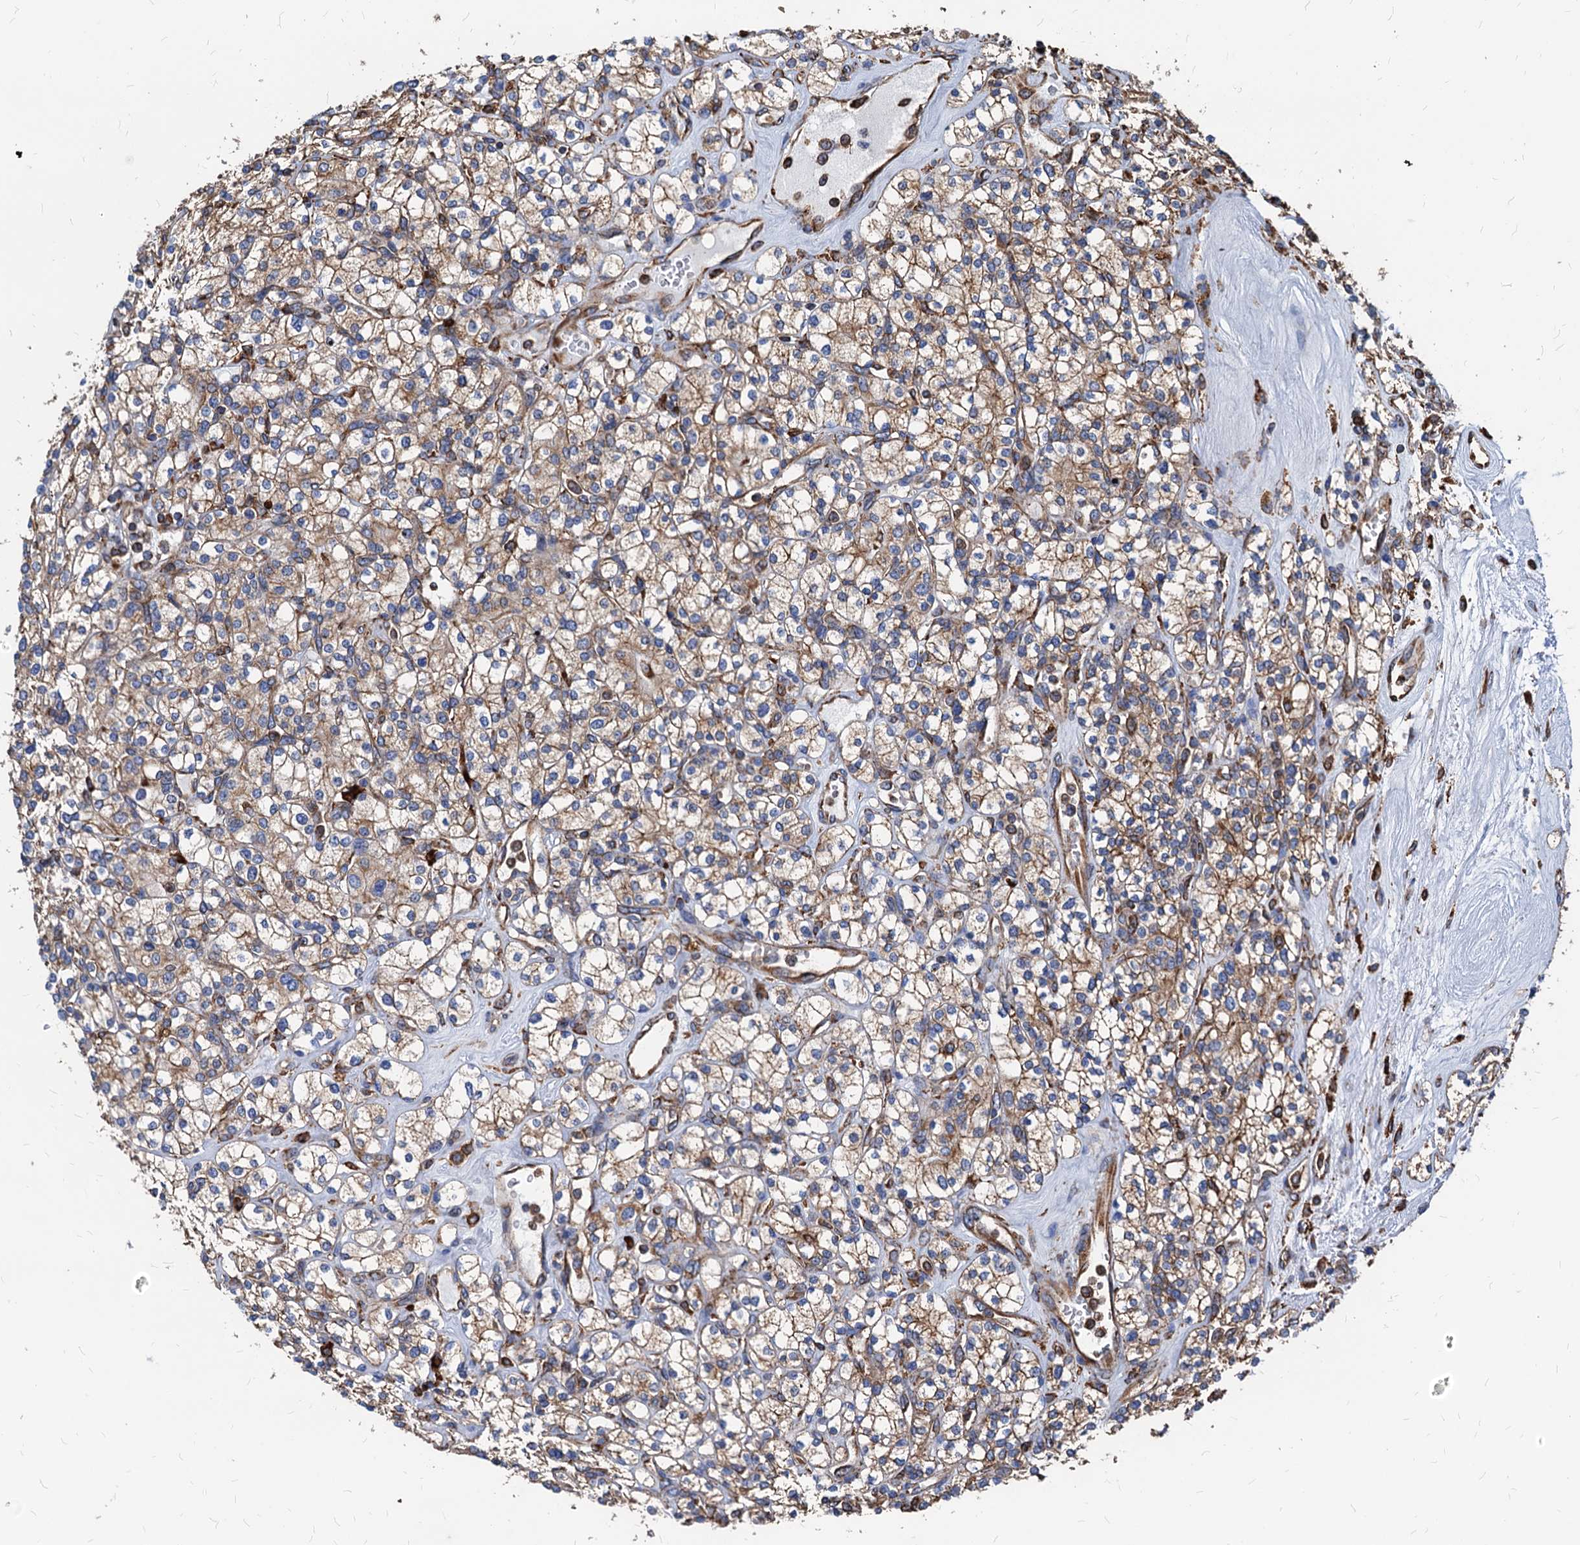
{"staining": {"intensity": "moderate", "quantity": ">75%", "location": "cytoplasmic/membranous"}, "tissue": "renal cancer", "cell_type": "Tumor cells", "image_type": "cancer", "snomed": [{"axis": "morphology", "description": "Adenocarcinoma, NOS"}, {"axis": "topography", "description": "Kidney"}], "caption": "About >75% of tumor cells in human adenocarcinoma (renal) exhibit moderate cytoplasmic/membranous protein expression as visualized by brown immunohistochemical staining.", "gene": "HSPA5", "patient": {"sex": "male", "age": 77}}